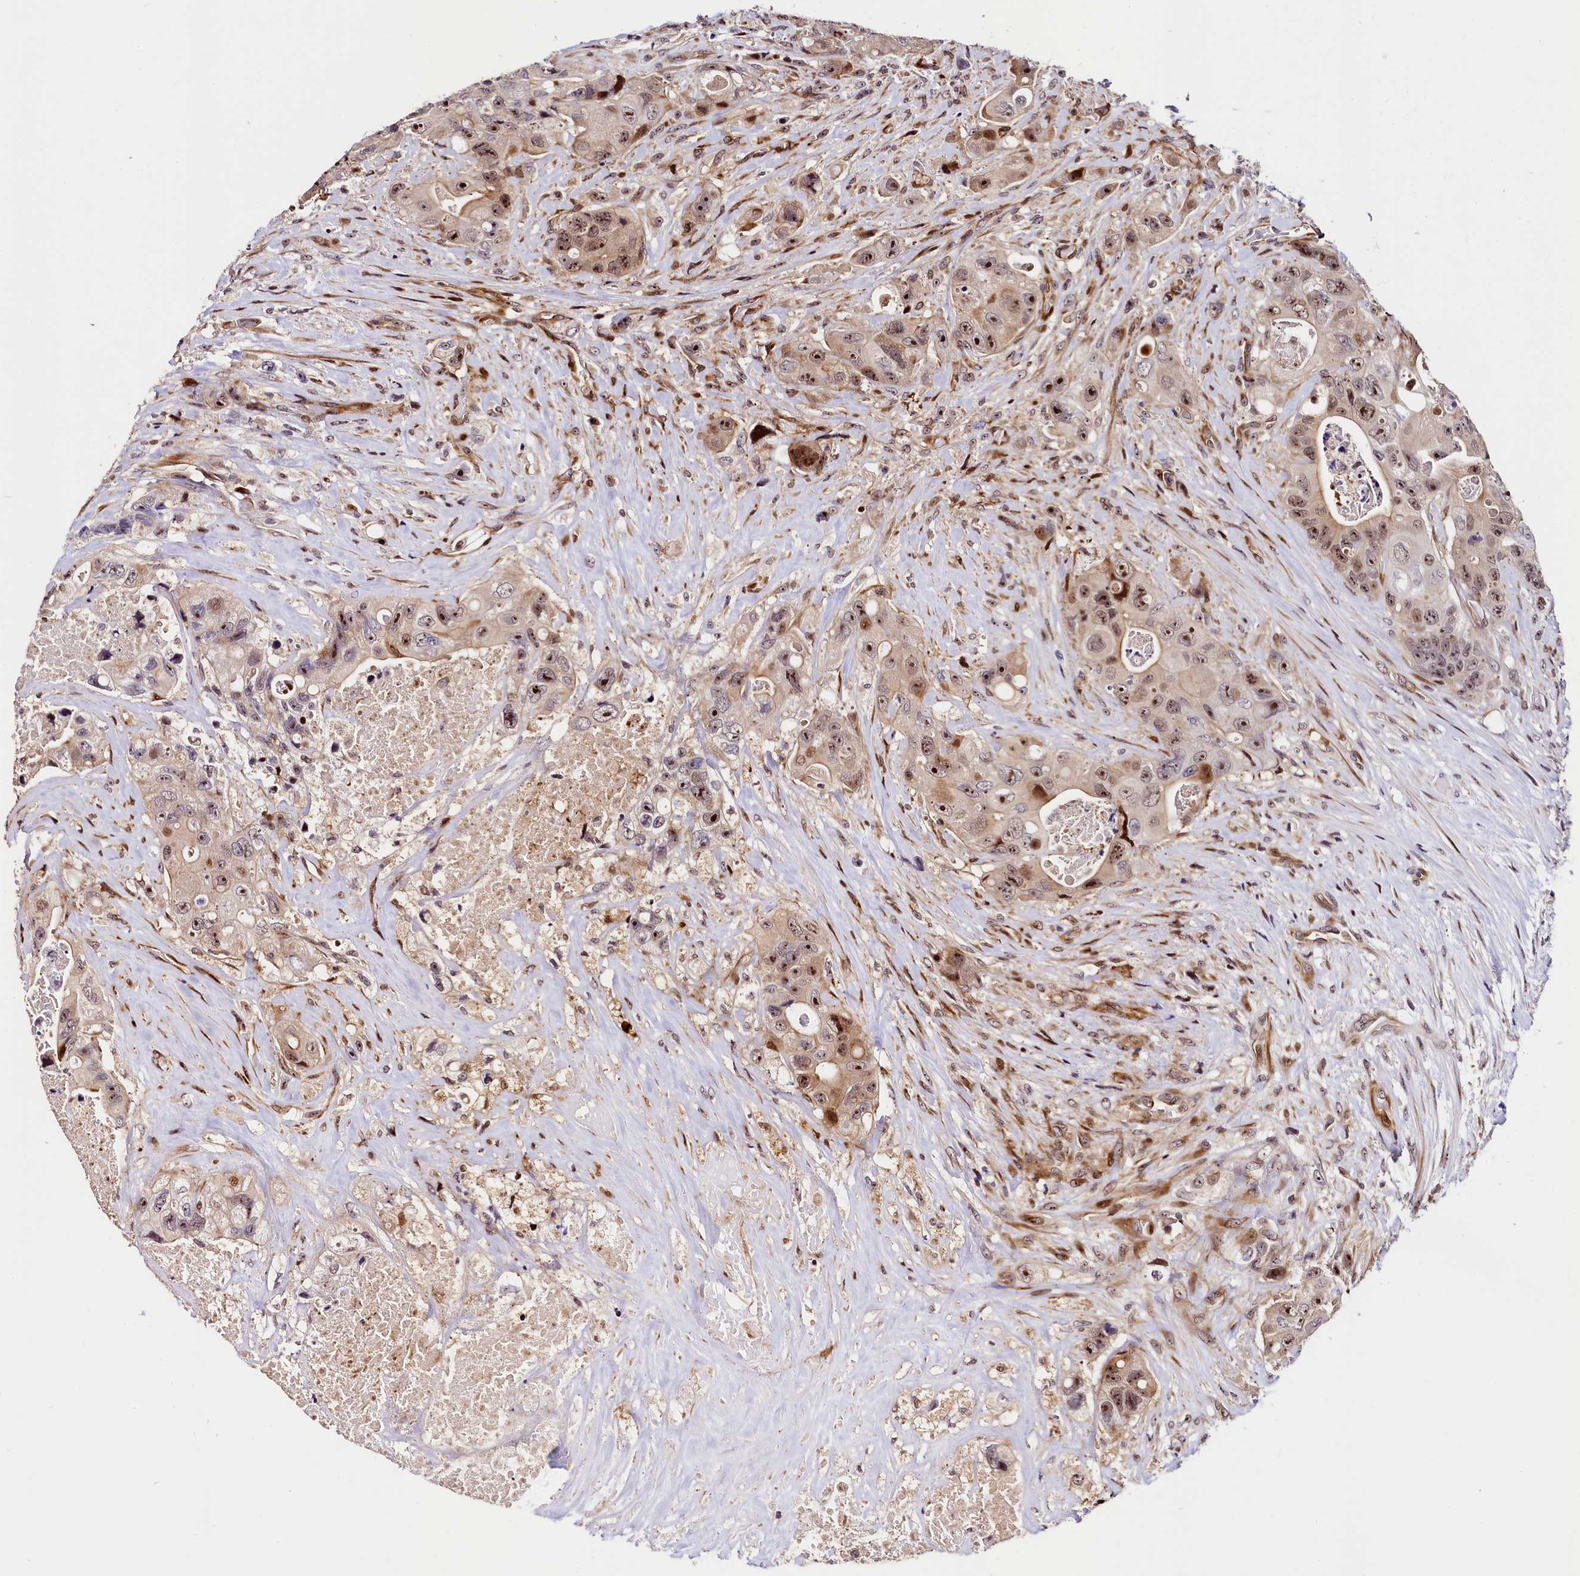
{"staining": {"intensity": "strong", "quantity": "25%-75%", "location": "cytoplasmic/membranous,nuclear"}, "tissue": "colorectal cancer", "cell_type": "Tumor cells", "image_type": "cancer", "snomed": [{"axis": "morphology", "description": "Adenocarcinoma, NOS"}, {"axis": "topography", "description": "Colon"}], "caption": "Strong cytoplasmic/membranous and nuclear staining is appreciated in about 25%-75% of tumor cells in colorectal adenocarcinoma.", "gene": "TRMT112", "patient": {"sex": "female", "age": 46}}